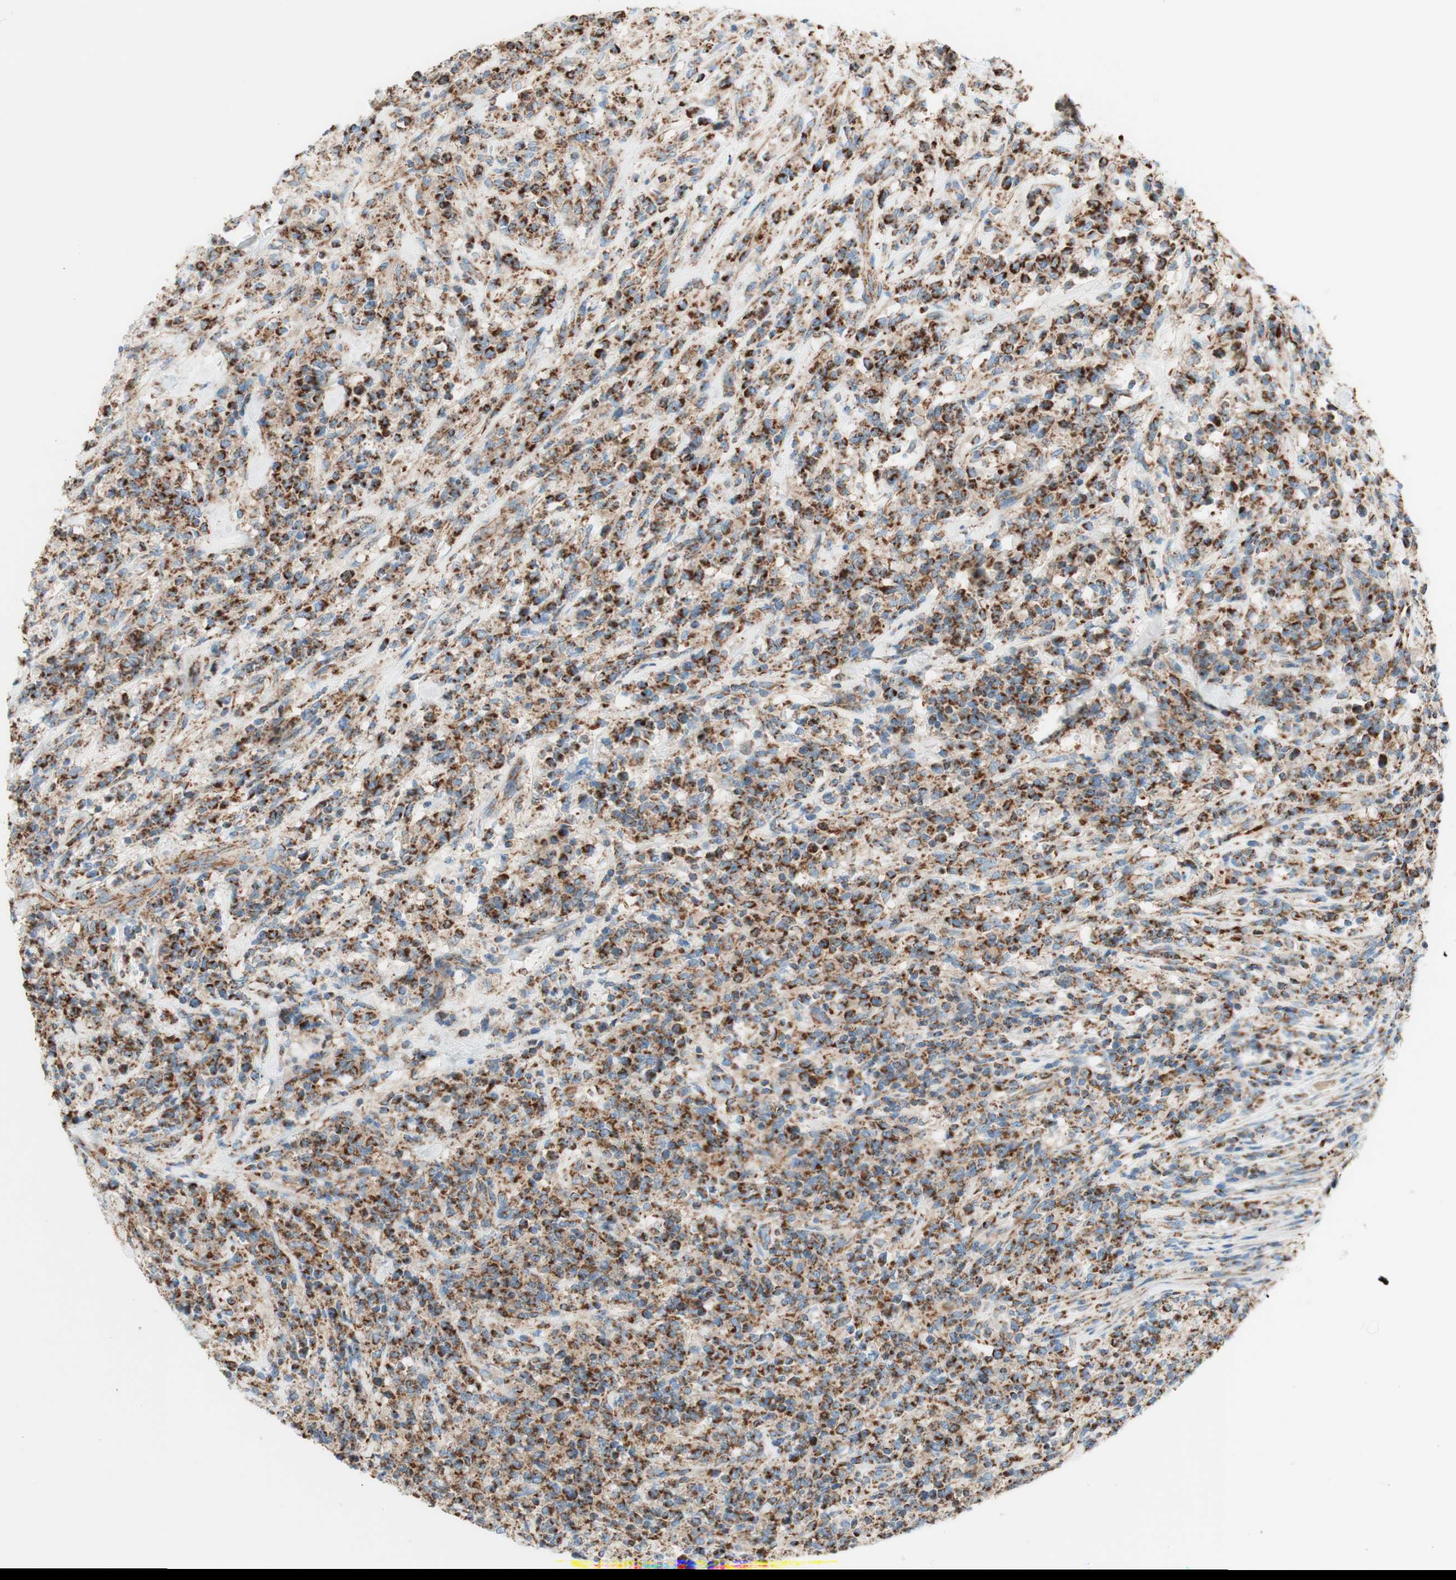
{"staining": {"intensity": "strong", "quantity": ">75%", "location": "cytoplasmic/membranous"}, "tissue": "lymphoma", "cell_type": "Tumor cells", "image_type": "cancer", "snomed": [{"axis": "morphology", "description": "Malignant lymphoma, non-Hodgkin's type, High grade"}, {"axis": "topography", "description": "Soft tissue"}], "caption": "Protein staining demonstrates strong cytoplasmic/membranous staining in approximately >75% of tumor cells in malignant lymphoma, non-Hodgkin's type (high-grade). Immunohistochemistry (ihc) stains the protein of interest in brown and the nuclei are stained blue.", "gene": "TOMM20", "patient": {"sex": "male", "age": 18}}